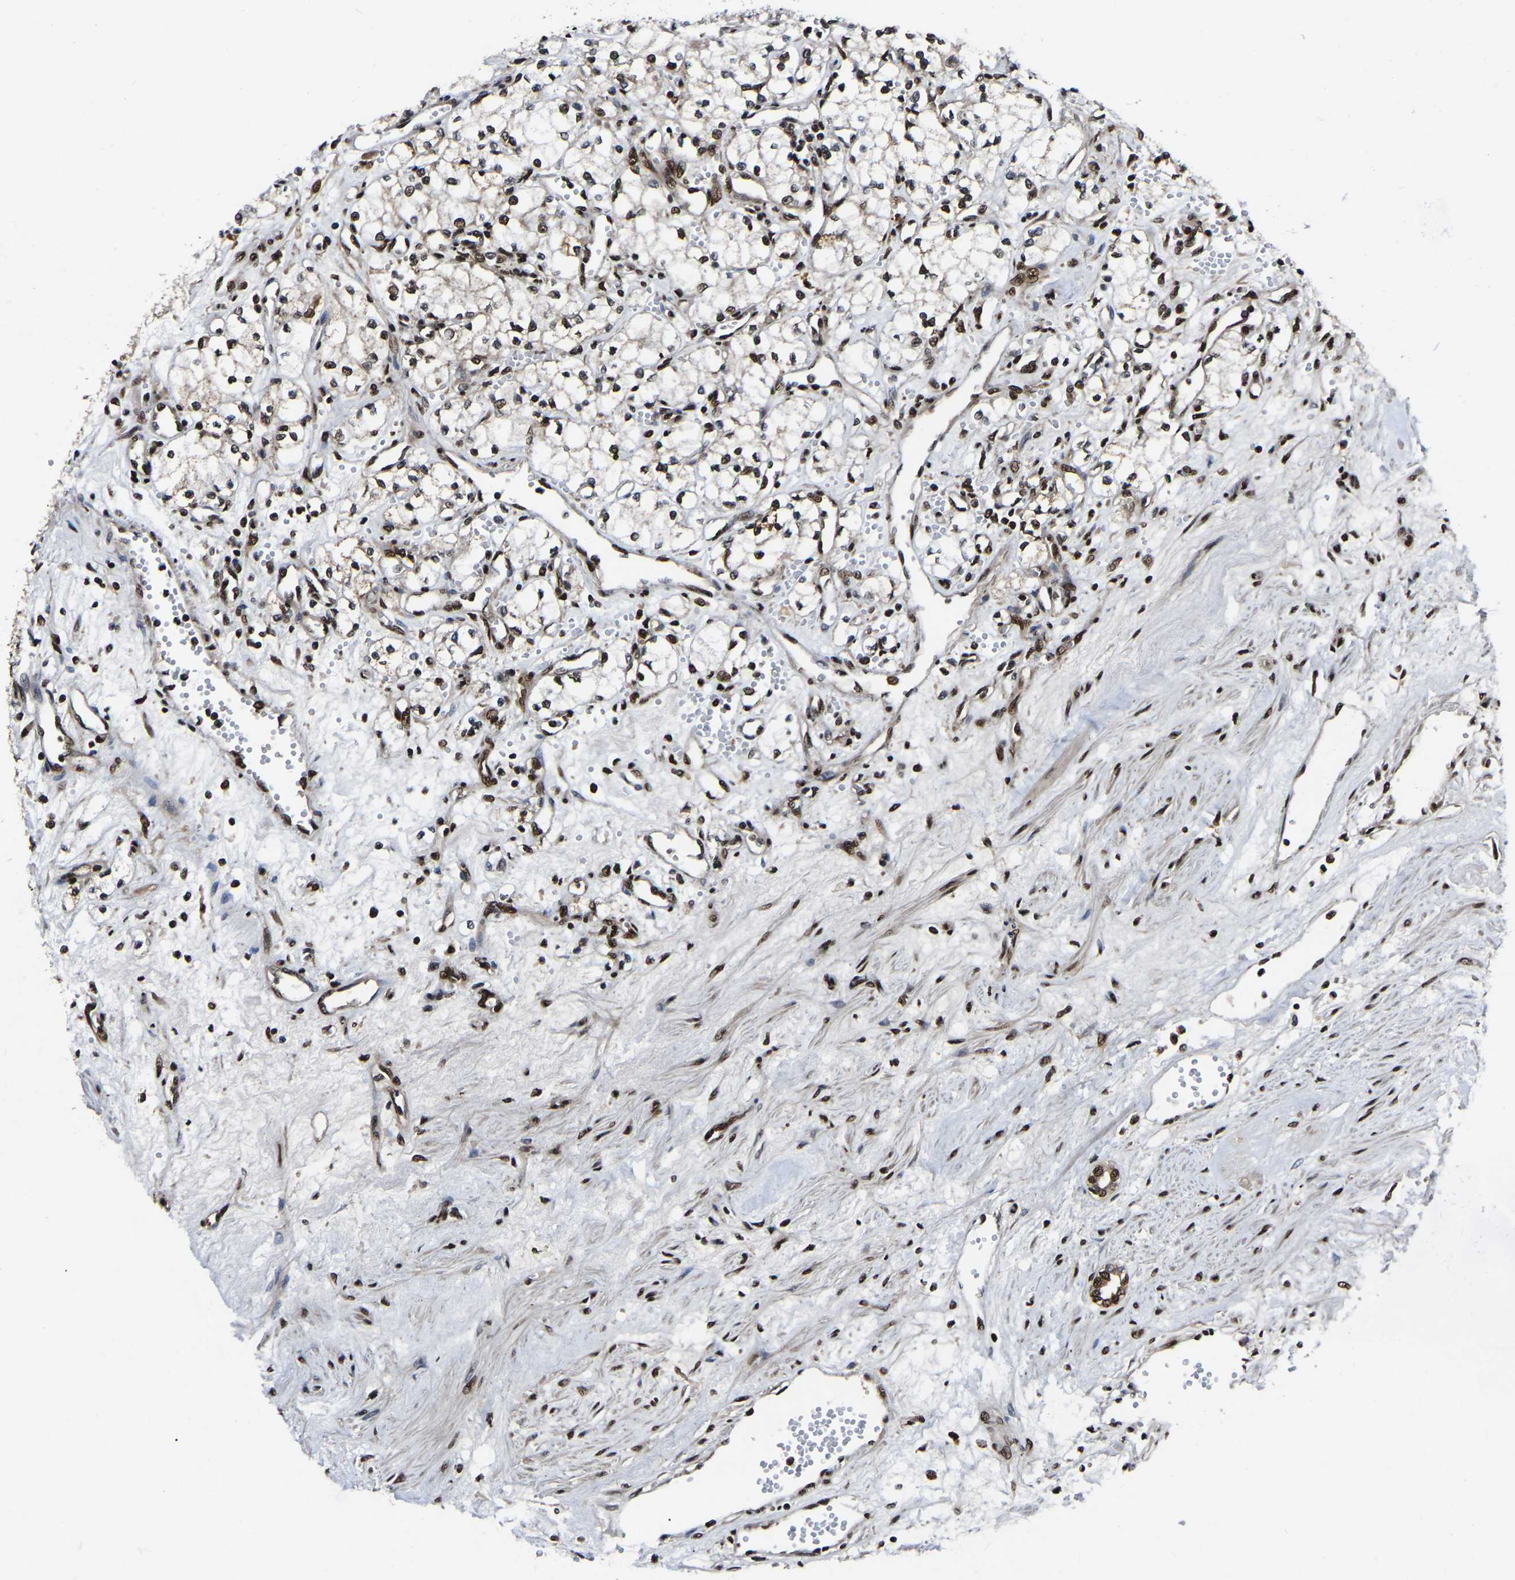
{"staining": {"intensity": "strong", "quantity": ">75%", "location": "nuclear"}, "tissue": "renal cancer", "cell_type": "Tumor cells", "image_type": "cancer", "snomed": [{"axis": "morphology", "description": "Adenocarcinoma, NOS"}, {"axis": "topography", "description": "Kidney"}], "caption": "An image showing strong nuclear staining in about >75% of tumor cells in adenocarcinoma (renal), as visualized by brown immunohistochemical staining.", "gene": "TRIM35", "patient": {"sex": "male", "age": 59}}